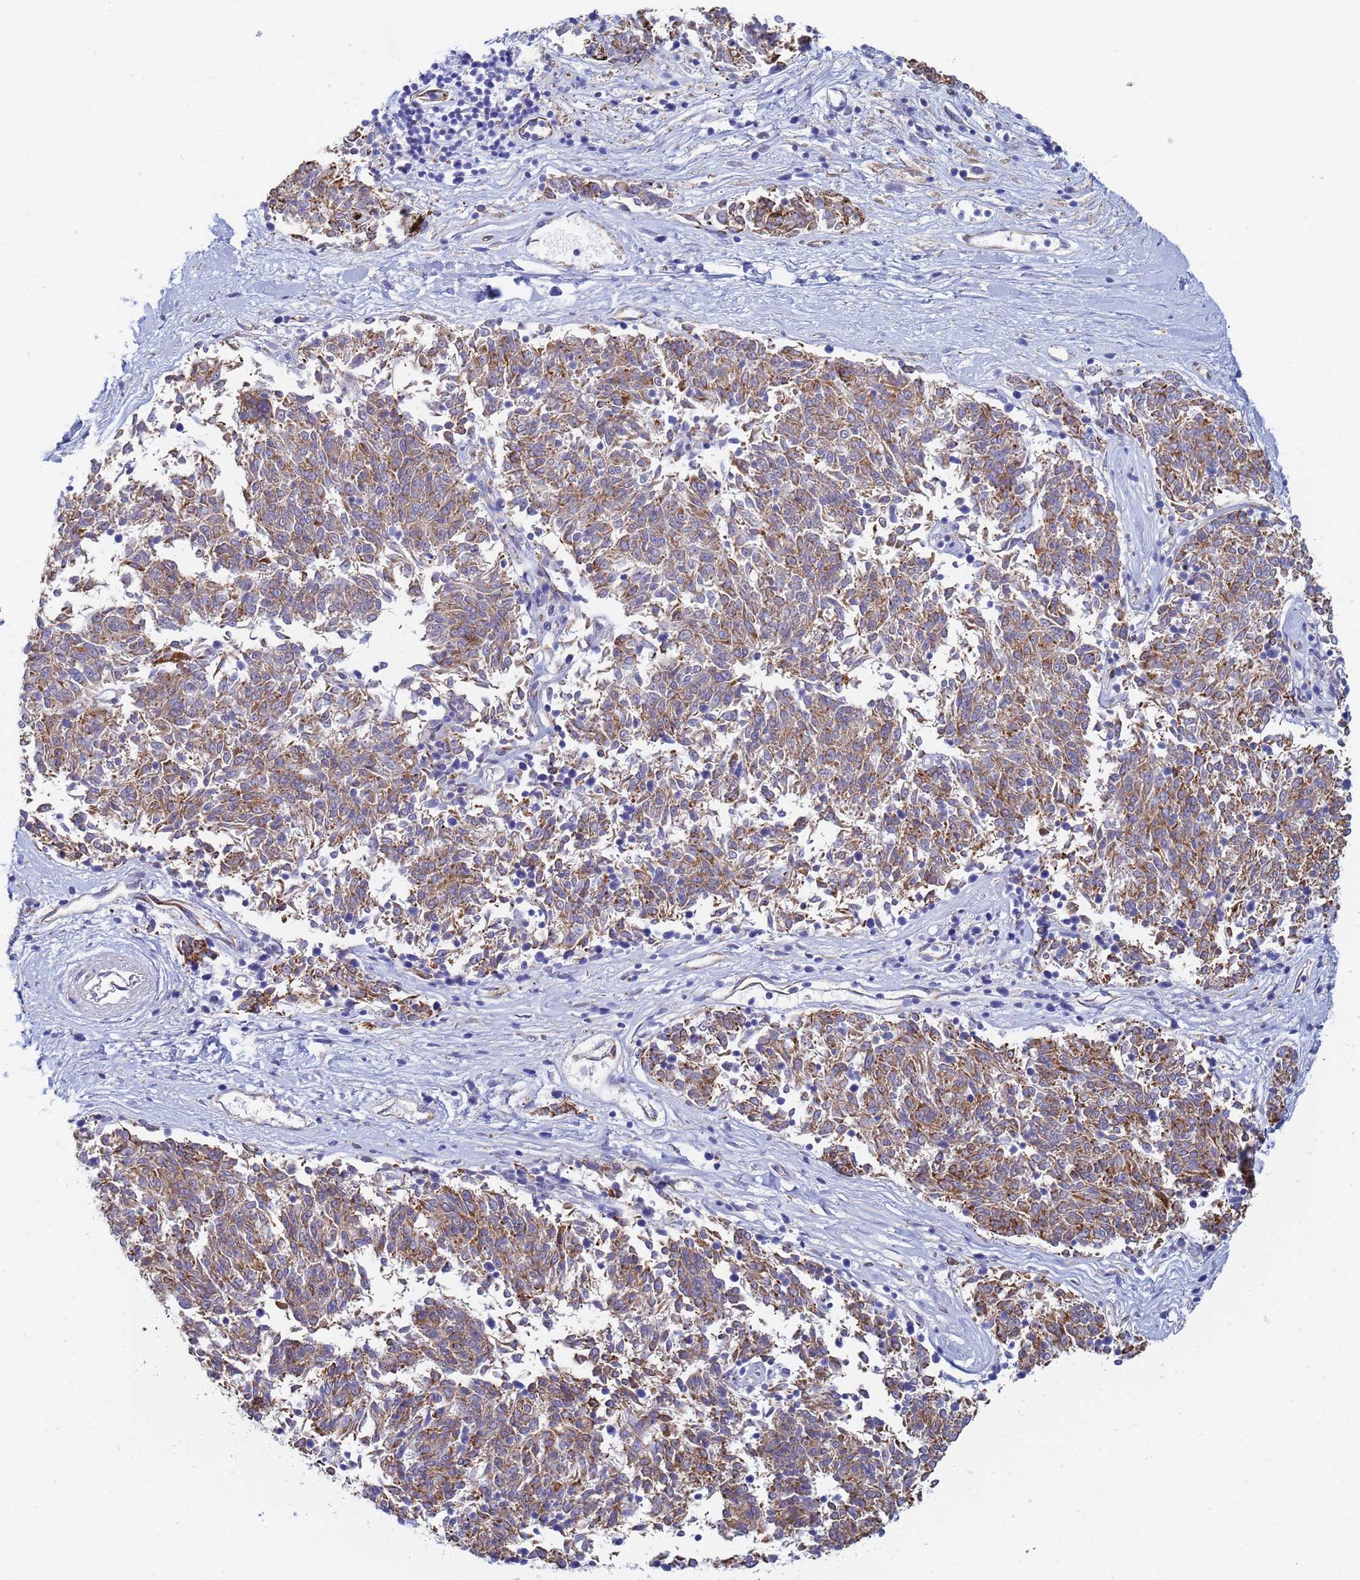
{"staining": {"intensity": "moderate", "quantity": ">75%", "location": "cytoplasmic/membranous"}, "tissue": "melanoma", "cell_type": "Tumor cells", "image_type": "cancer", "snomed": [{"axis": "morphology", "description": "Malignant melanoma, NOS"}, {"axis": "topography", "description": "Skin"}], "caption": "The immunohistochemical stain labels moderate cytoplasmic/membranous expression in tumor cells of malignant melanoma tissue. (Stains: DAB (3,3'-diaminobenzidine) in brown, nuclei in blue, Microscopy: brightfield microscopy at high magnification).", "gene": "GDAP2", "patient": {"sex": "female", "age": 72}}